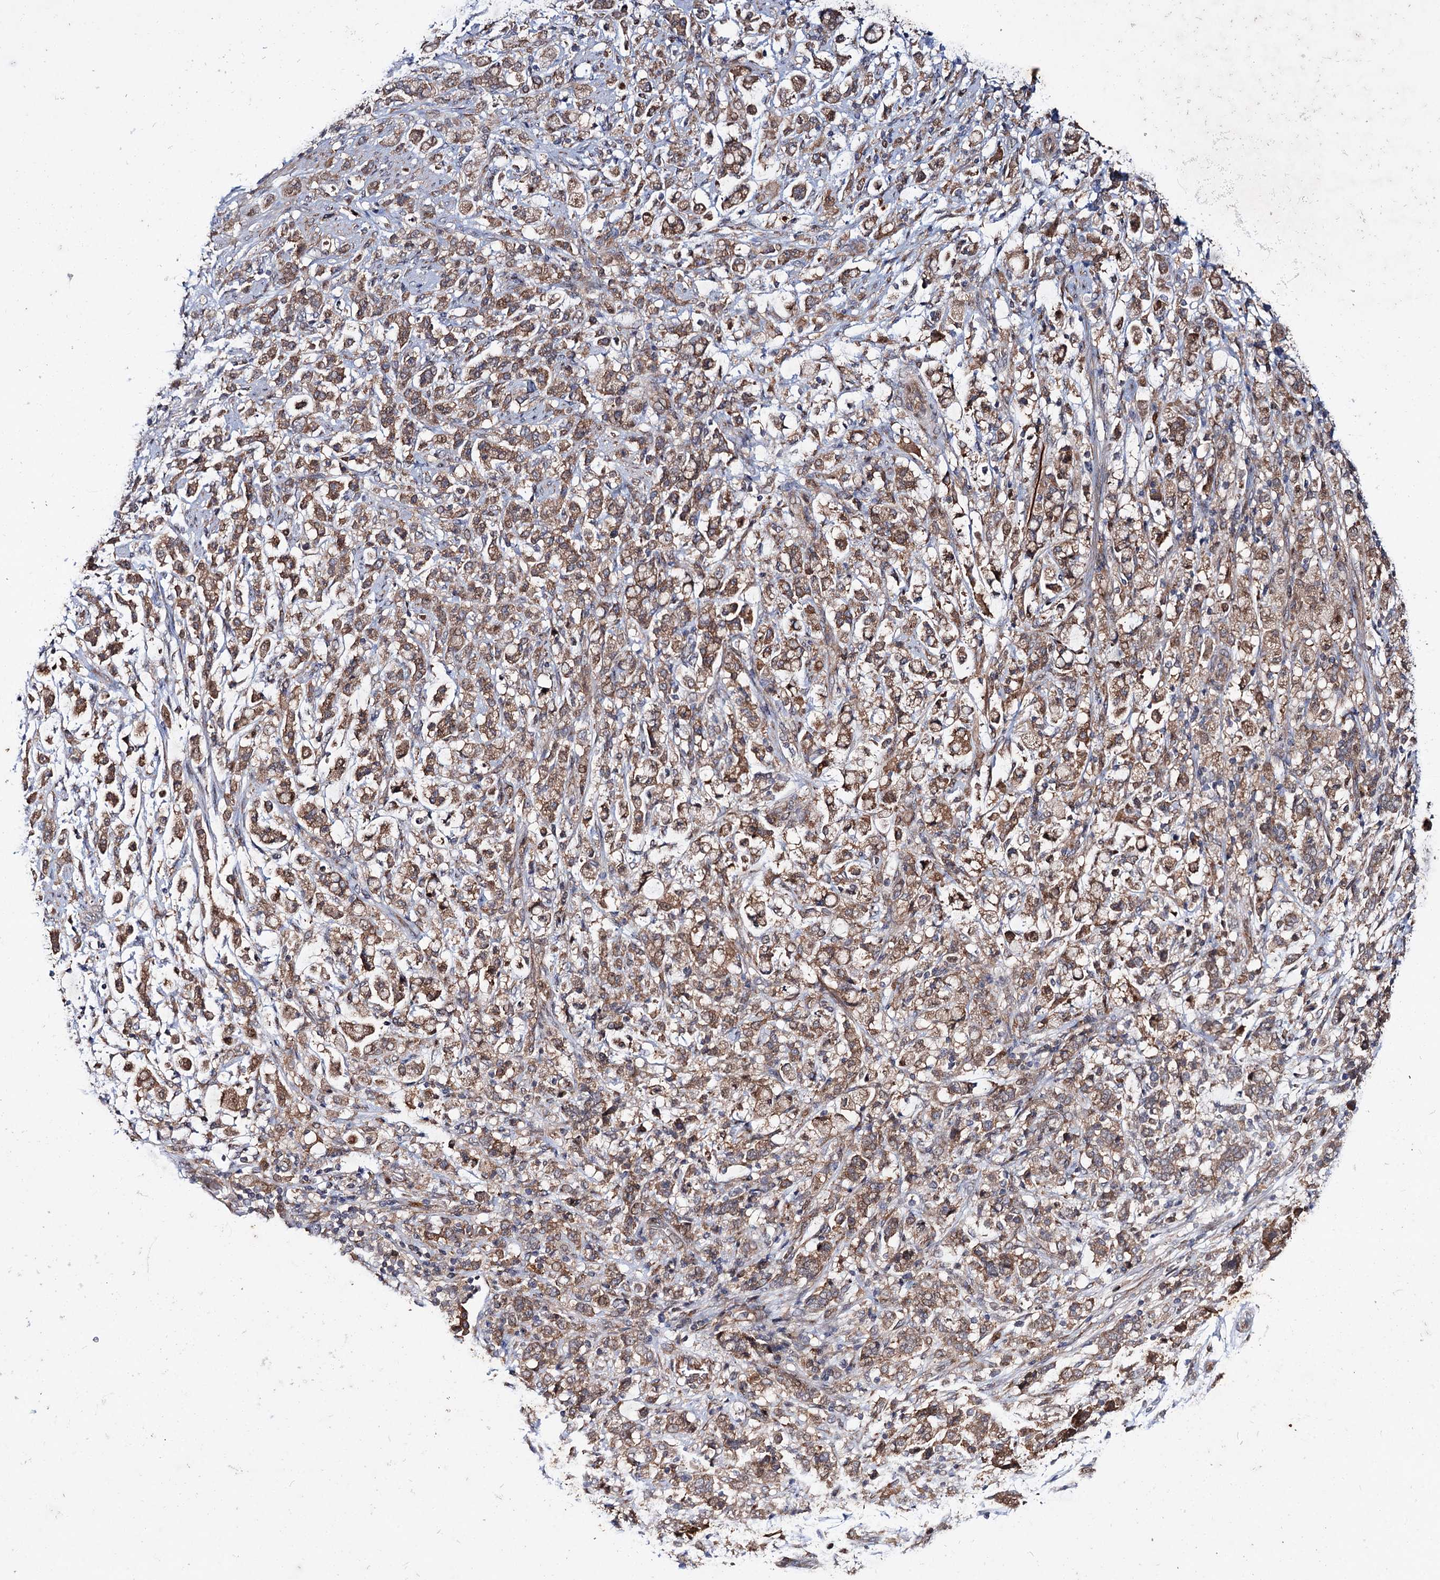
{"staining": {"intensity": "moderate", "quantity": ">75%", "location": "cytoplasmic/membranous"}, "tissue": "stomach cancer", "cell_type": "Tumor cells", "image_type": "cancer", "snomed": [{"axis": "morphology", "description": "Adenocarcinoma, NOS"}, {"axis": "topography", "description": "Stomach"}], "caption": "Tumor cells show medium levels of moderate cytoplasmic/membranous expression in approximately >75% of cells in stomach cancer (adenocarcinoma).", "gene": "PTPN3", "patient": {"sex": "female", "age": 60}}